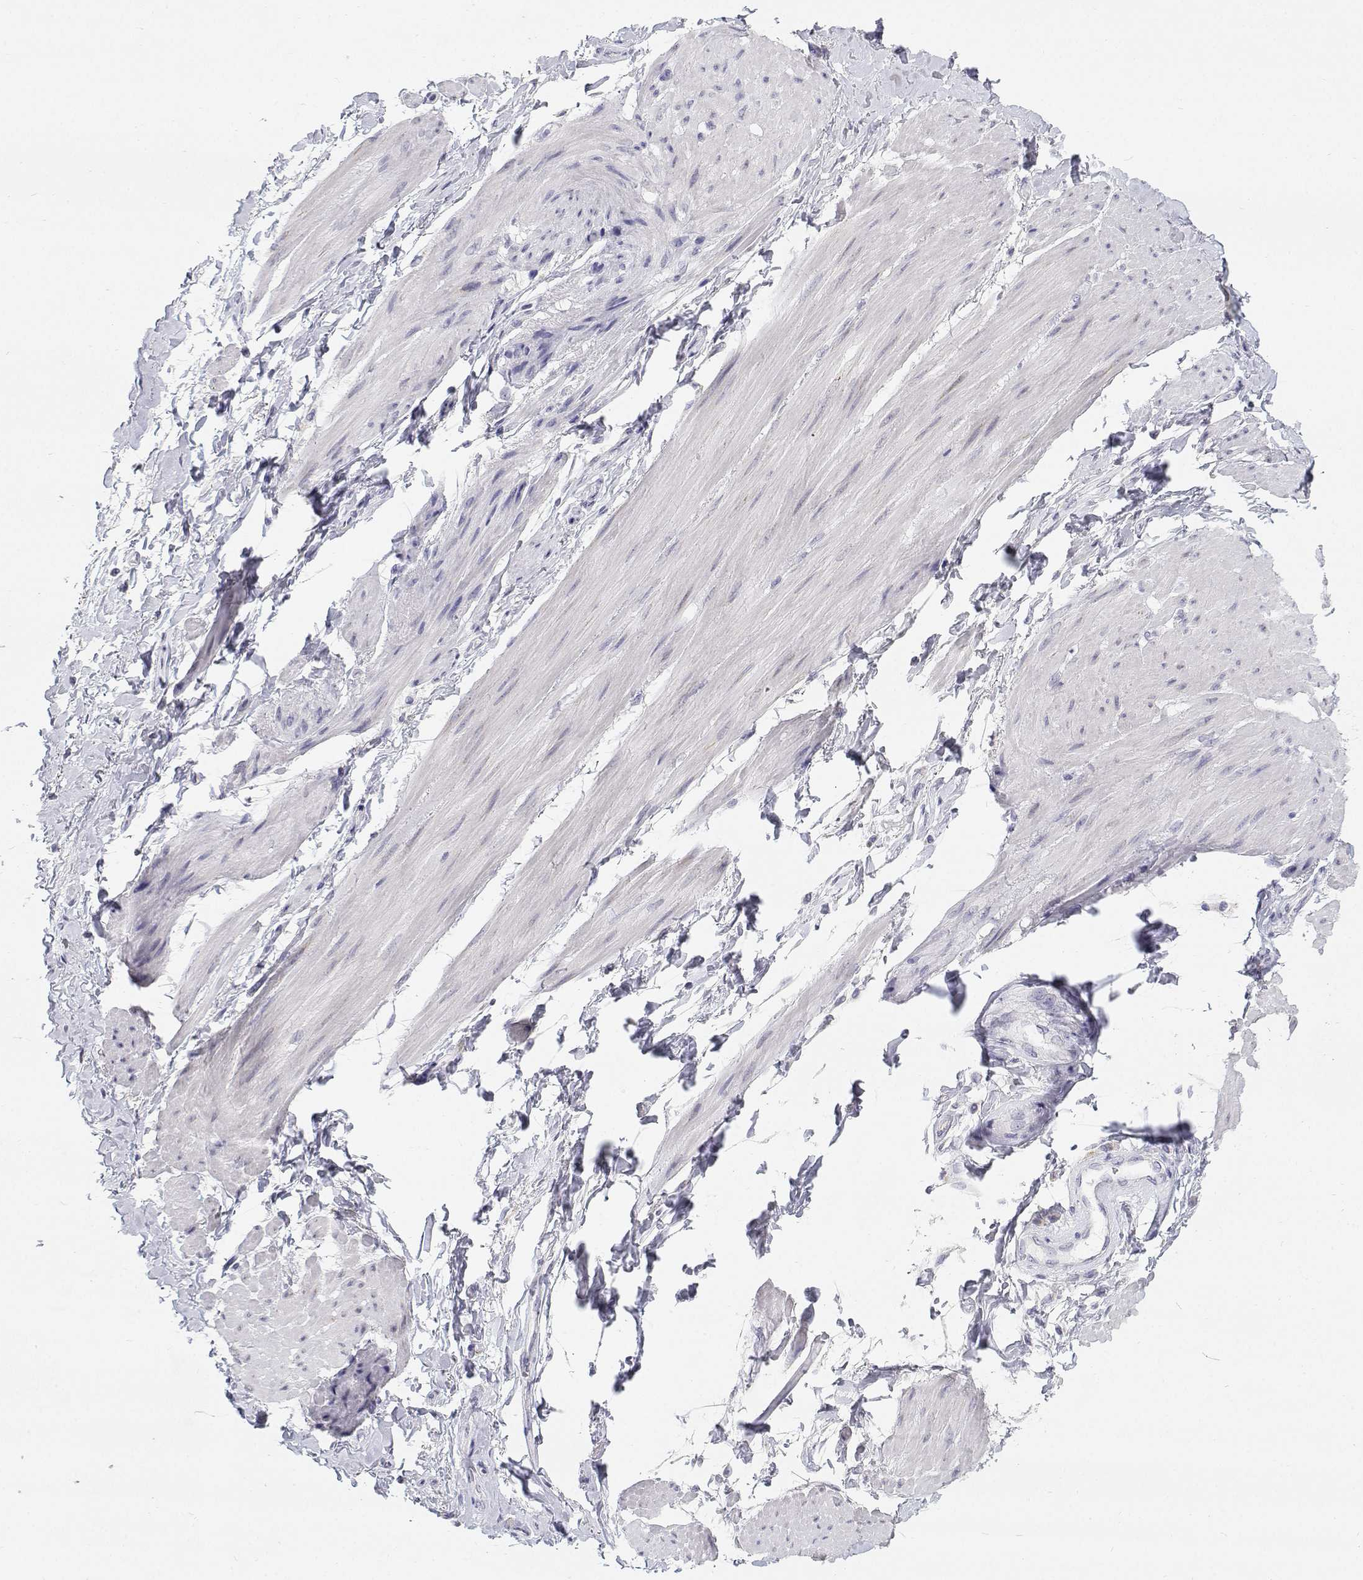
{"staining": {"intensity": "negative", "quantity": "none", "location": "none"}, "tissue": "adipose tissue", "cell_type": "Adipocytes", "image_type": "normal", "snomed": [{"axis": "morphology", "description": "Normal tissue, NOS"}, {"axis": "topography", "description": "Urinary bladder"}, {"axis": "topography", "description": "Peripheral nerve tissue"}], "caption": "IHC micrograph of benign adipose tissue: adipose tissue stained with DAB shows no significant protein positivity in adipocytes.", "gene": "NCR2", "patient": {"sex": "female", "age": 60}}